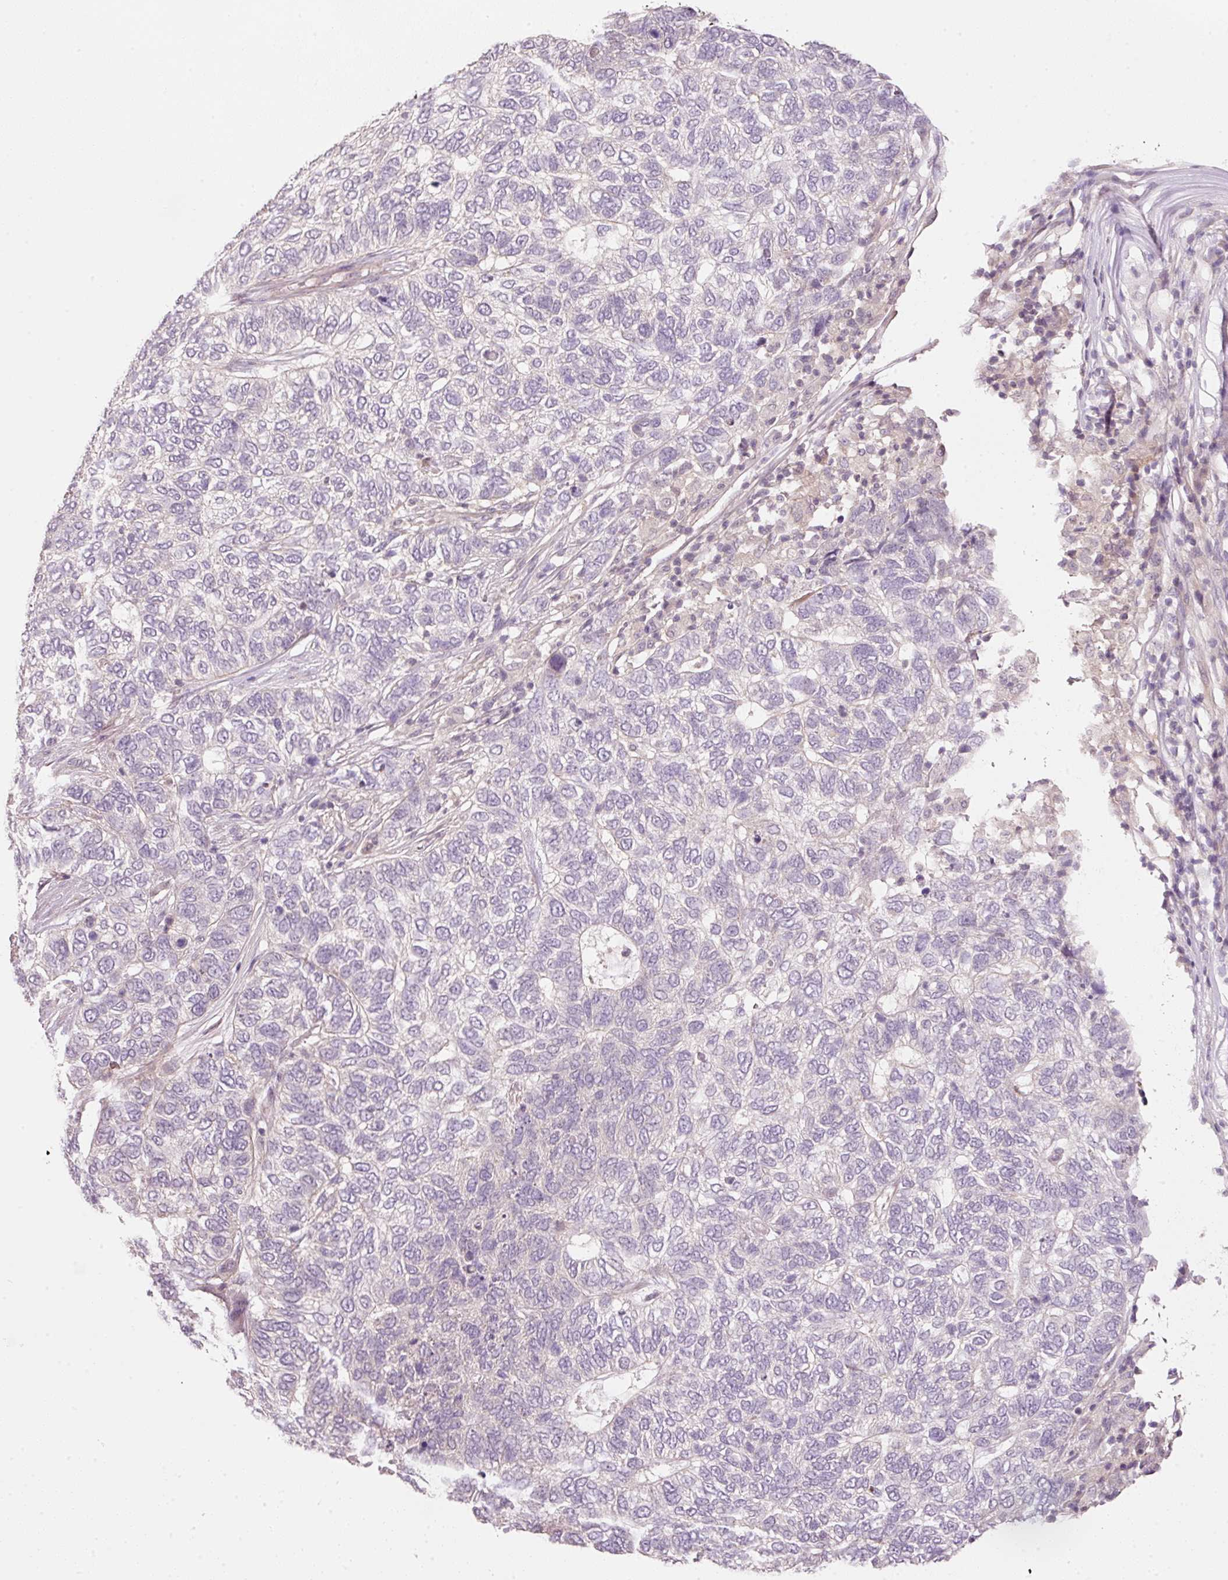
{"staining": {"intensity": "negative", "quantity": "none", "location": "none"}, "tissue": "skin cancer", "cell_type": "Tumor cells", "image_type": "cancer", "snomed": [{"axis": "morphology", "description": "Basal cell carcinoma"}, {"axis": "topography", "description": "Skin"}], "caption": "Human skin cancer (basal cell carcinoma) stained for a protein using IHC displays no expression in tumor cells.", "gene": "TIRAP", "patient": {"sex": "female", "age": 65}}